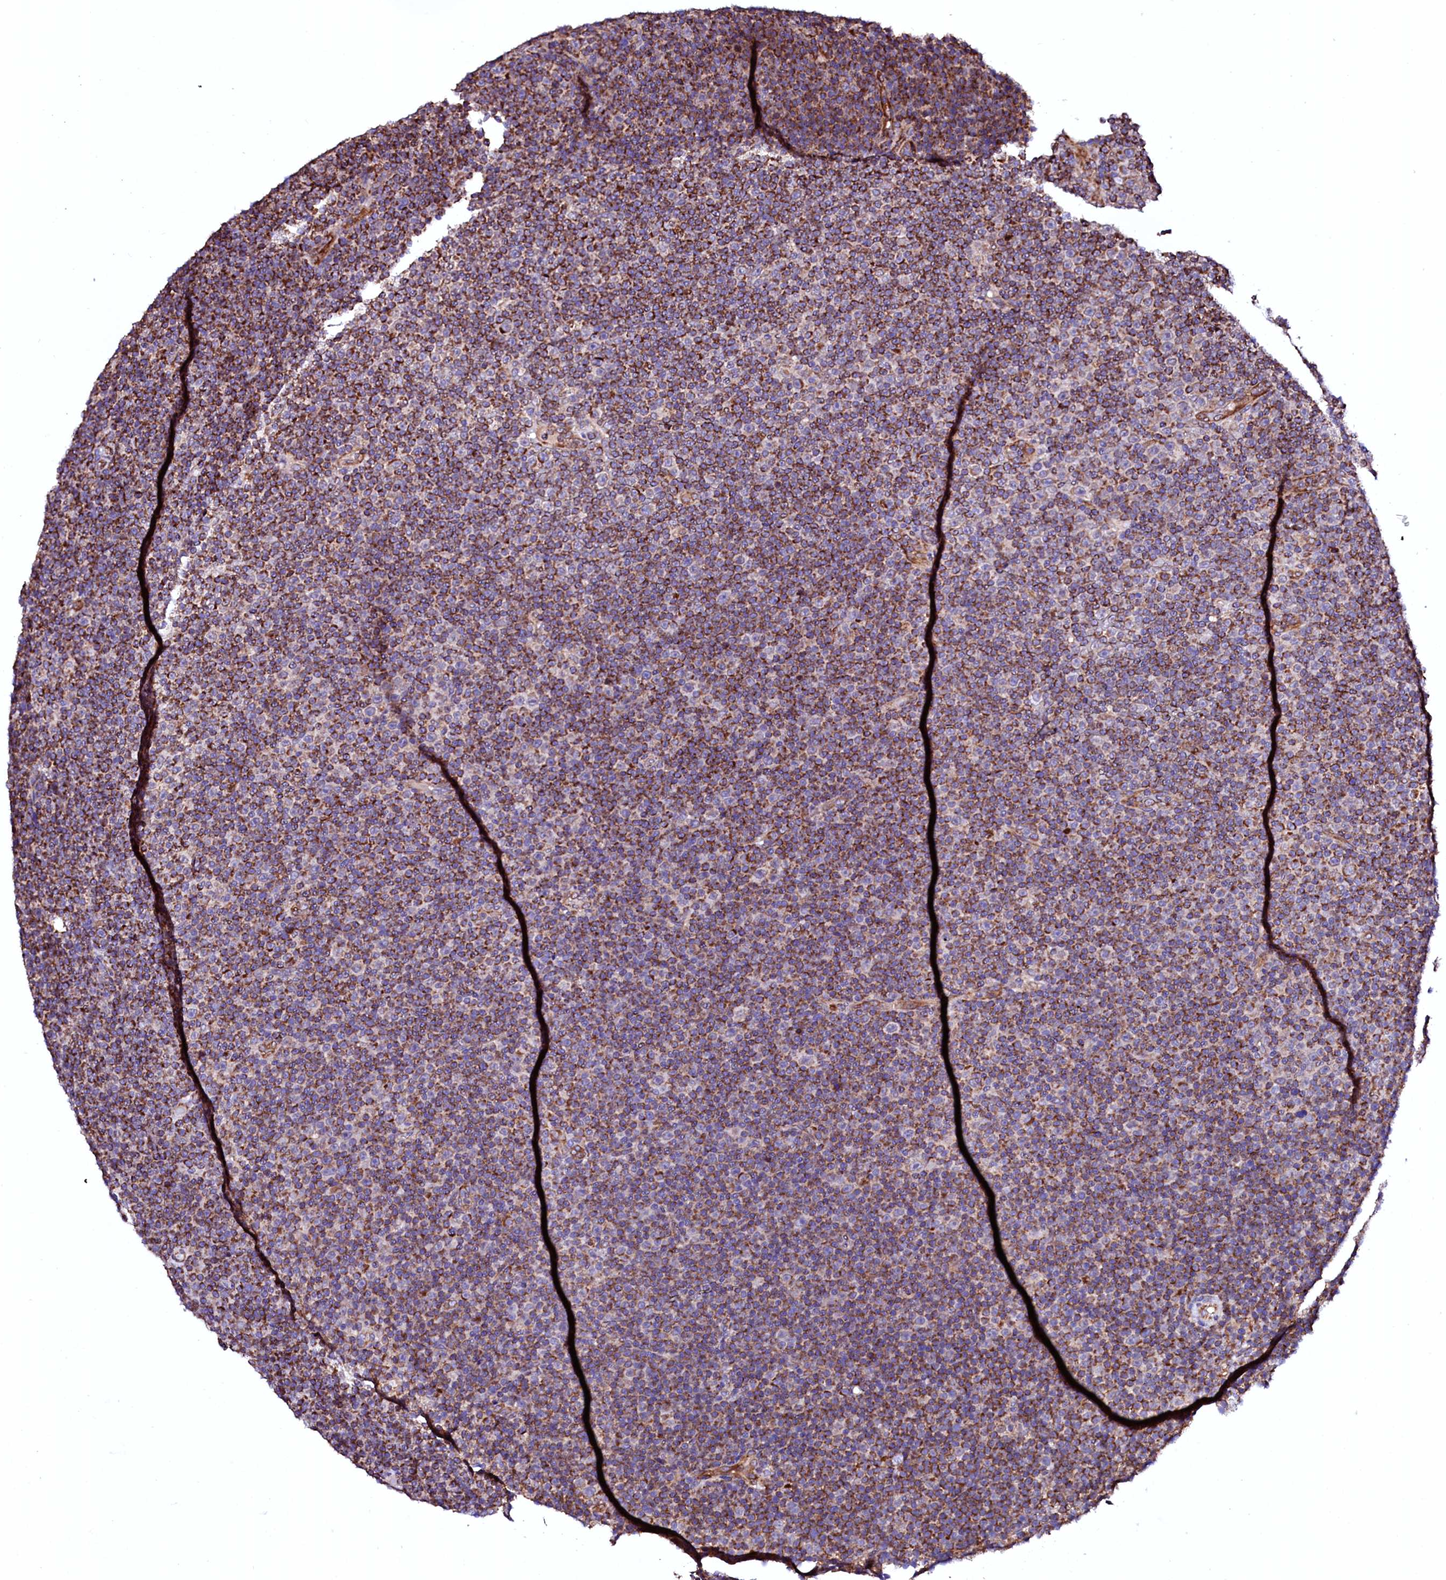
{"staining": {"intensity": "moderate", "quantity": ">75%", "location": "cytoplasmic/membranous"}, "tissue": "lymphoma", "cell_type": "Tumor cells", "image_type": "cancer", "snomed": [{"axis": "morphology", "description": "Malignant lymphoma, non-Hodgkin's type, Low grade"}, {"axis": "topography", "description": "Lymph node"}], "caption": "Protein expression analysis of low-grade malignant lymphoma, non-Hodgkin's type shows moderate cytoplasmic/membranous positivity in about >75% of tumor cells.", "gene": "UBE3C", "patient": {"sex": "female", "age": 67}}